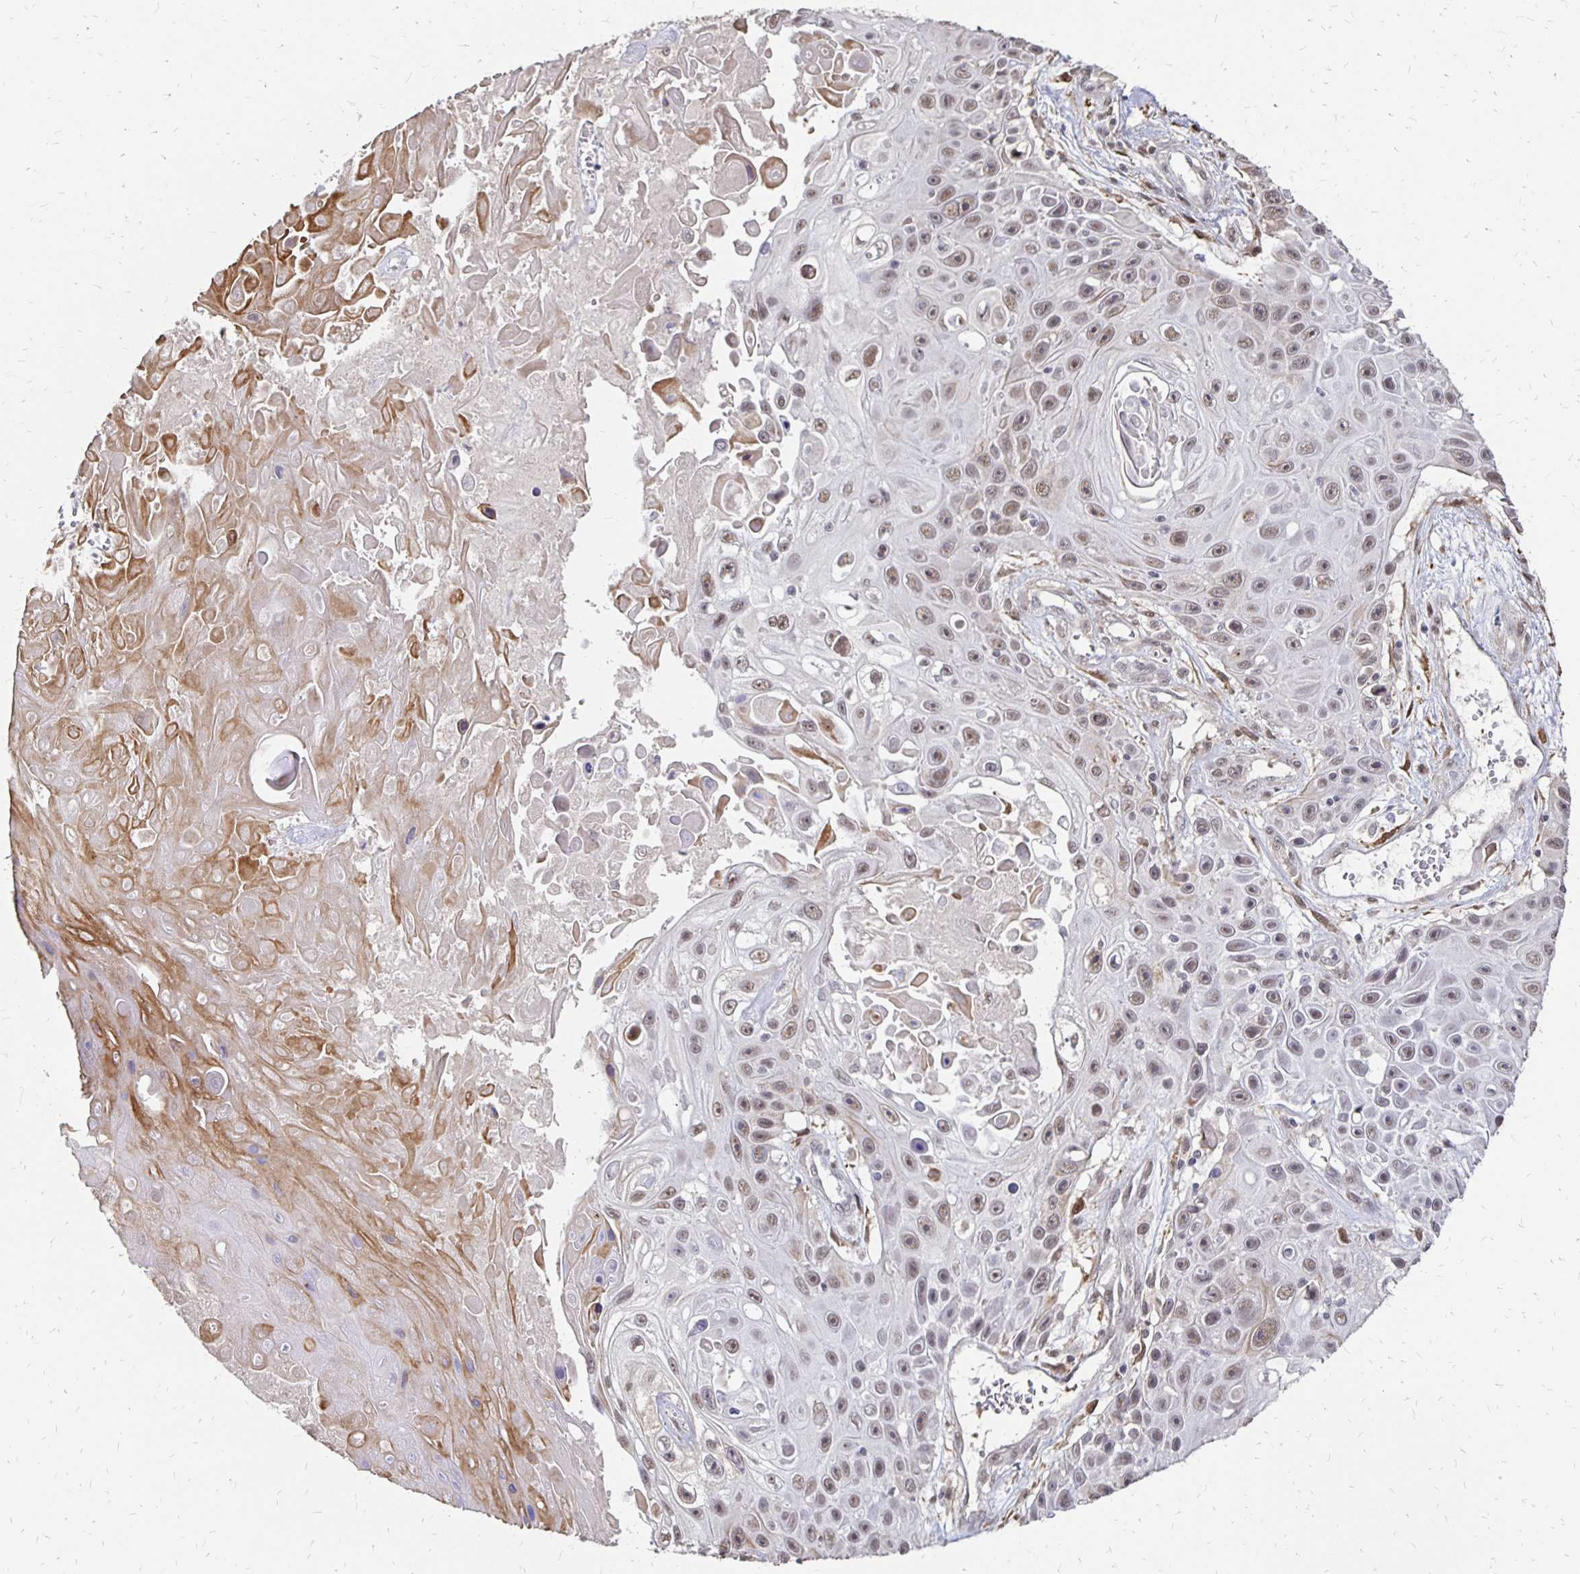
{"staining": {"intensity": "weak", "quantity": ">75%", "location": "nuclear"}, "tissue": "skin cancer", "cell_type": "Tumor cells", "image_type": "cancer", "snomed": [{"axis": "morphology", "description": "Squamous cell carcinoma, NOS"}, {"axis": "topography", "description": "Skin"}], "caption": "DAB (3,3'-diaminobenzidine) immunohistochemical staining of skin cancer shows weak nuclear protein positivity in about >75% of tumor cells.", "gene": "CLASRP", "patient": {"sex": "male", "age": 82}}